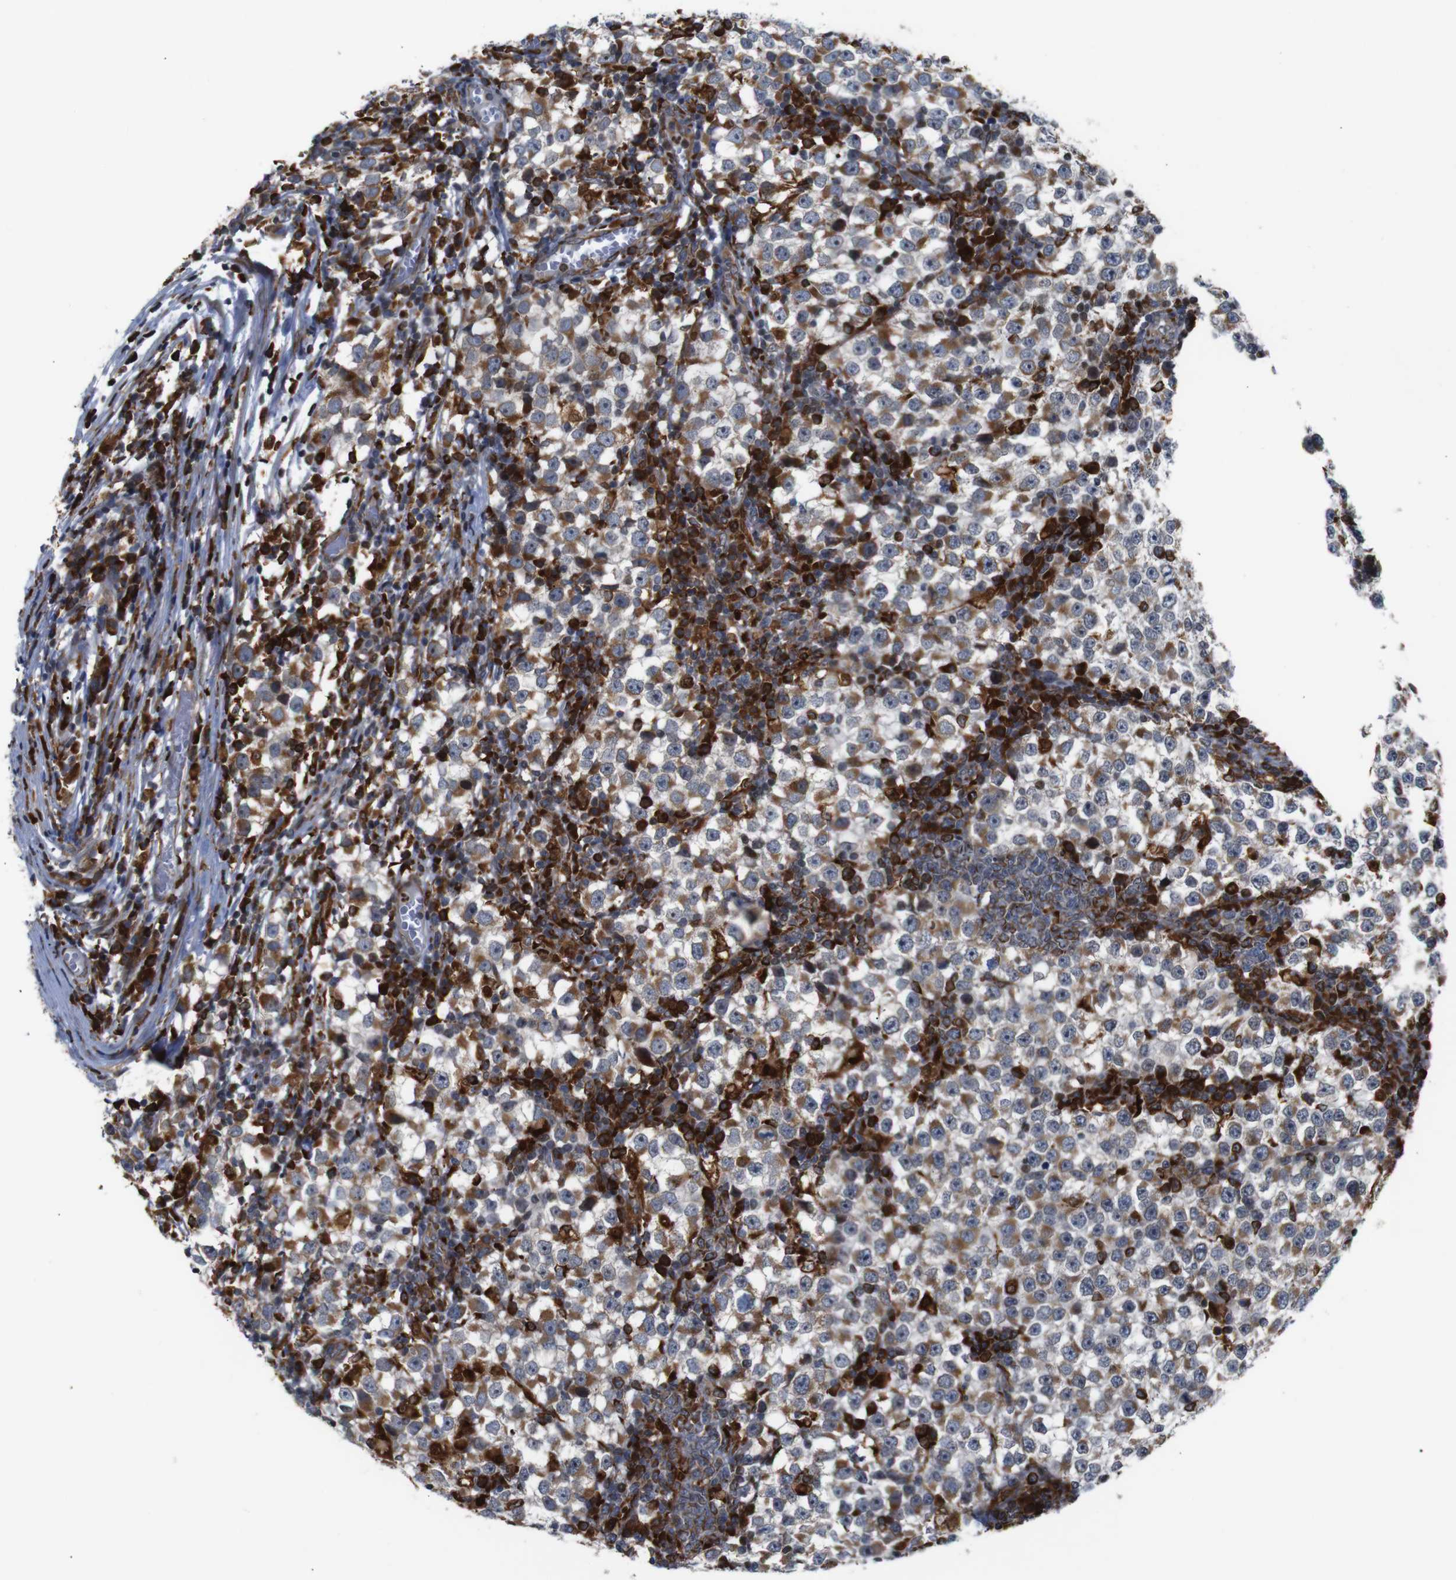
{"staining": {"intensity": "moderate", "quantity": "25%-75%", "location": "cytoplasmic/membranous"}, "tissue": "testis cancer", "cell_type": "Tumor cells", "image_type": "cancer", "snomed": [{"axis": "morphology", "description": "Seminoma, NOS"}, {"axis": "topography", "description": "Testis"}], "caption": "There is medium levels of moderate cytoplasmic/membranous expression in tumor cells of testis cancer (seminoma), as demonstrated by immunohistochemical staining (brown color).", "gene": "PTPN1", "patient": {"sex": "male", "age": 65}}